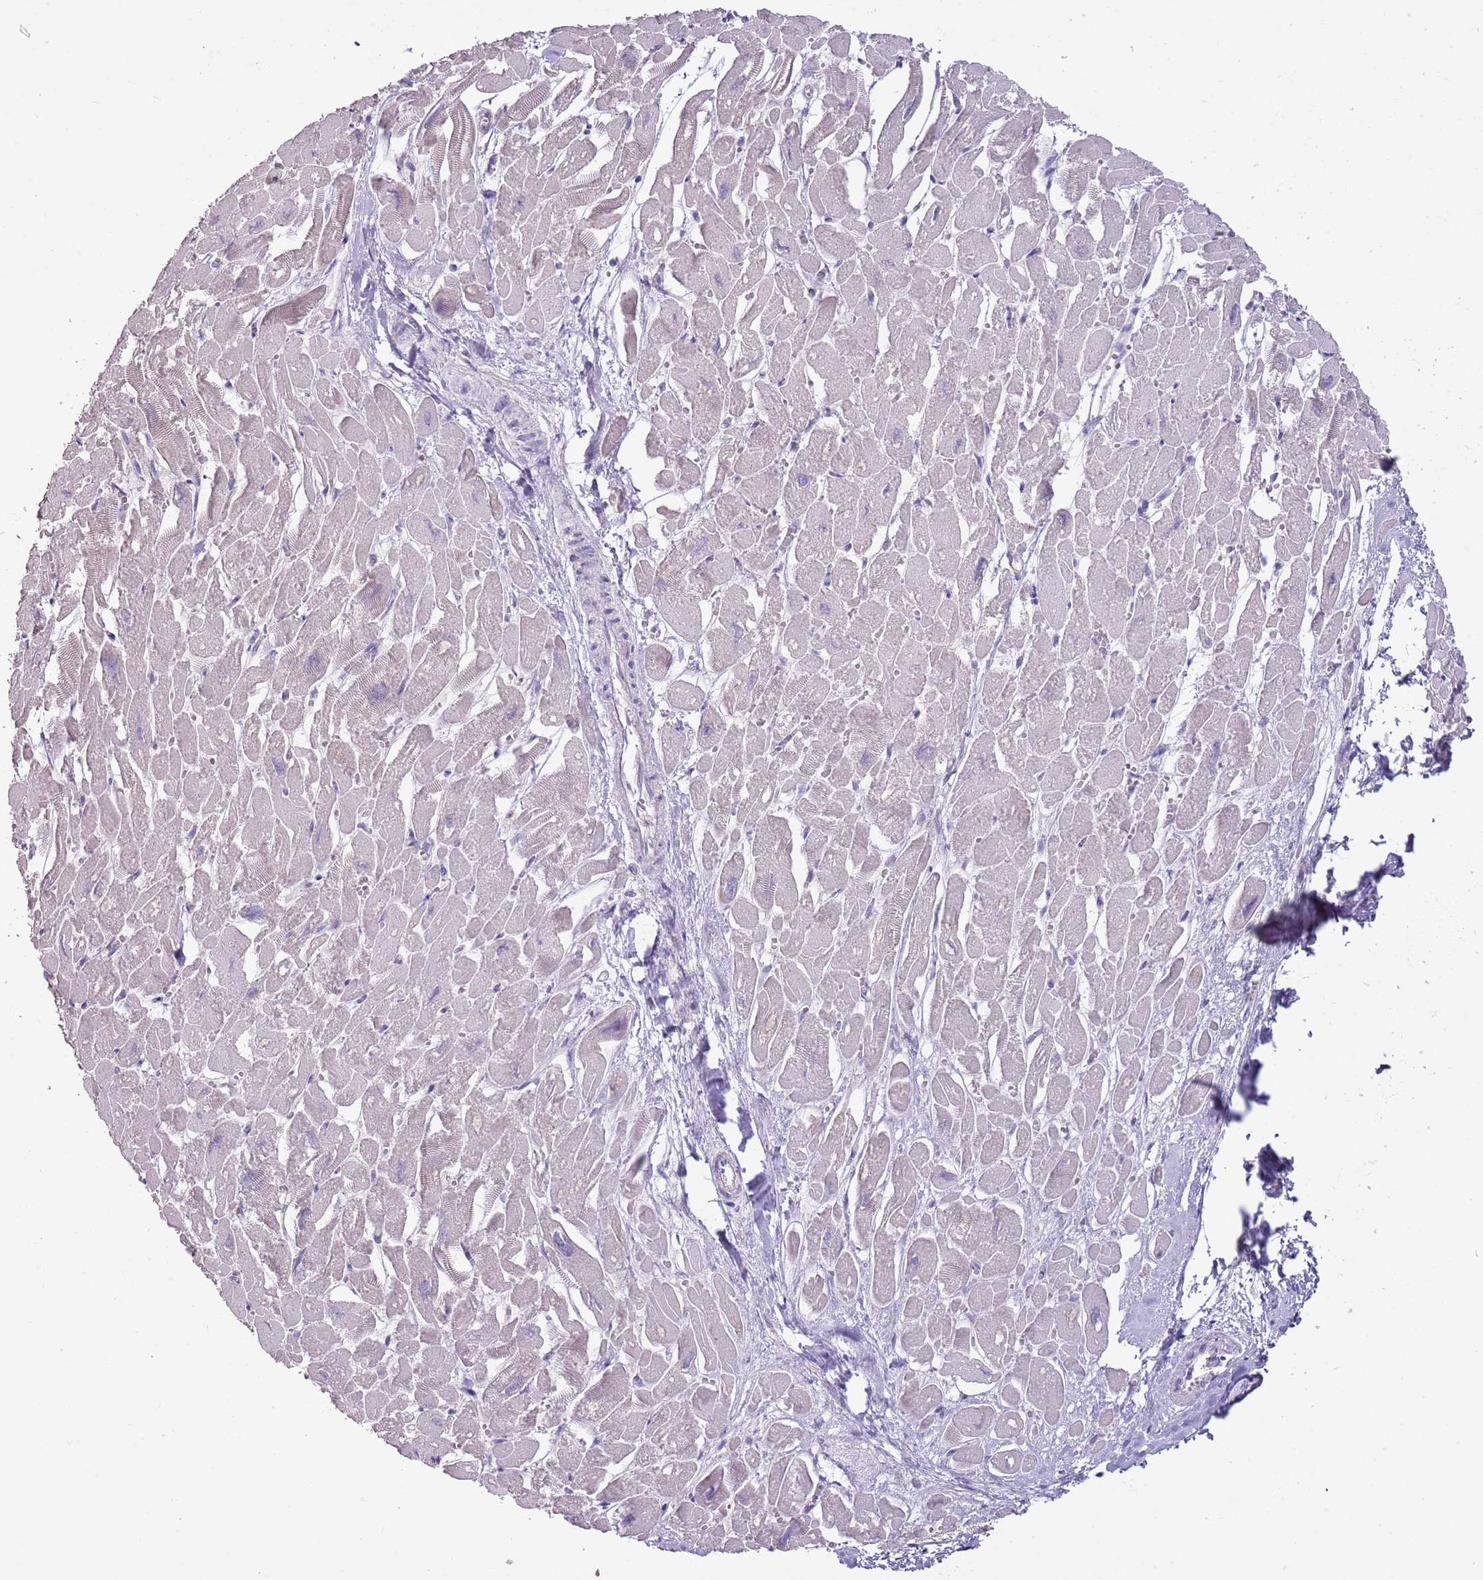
{"staining": {"intensity": "negative", "quantity": "none", "location": "none"}, "tissue": "heart muscle", "cell_type": "Cardiomyocytes", "image_type": "normal", "snomed": [{"axis": "morphology", "description": "Normal tissue, NOS"}, {"axis": "topography", "description": "Heart"}], "caption": "IHC of benign heart muscle exhibits no staining in cardiomyocytes.", "gene": "BLOC1S2", "patient": {"sex": "male", "age": 54}}